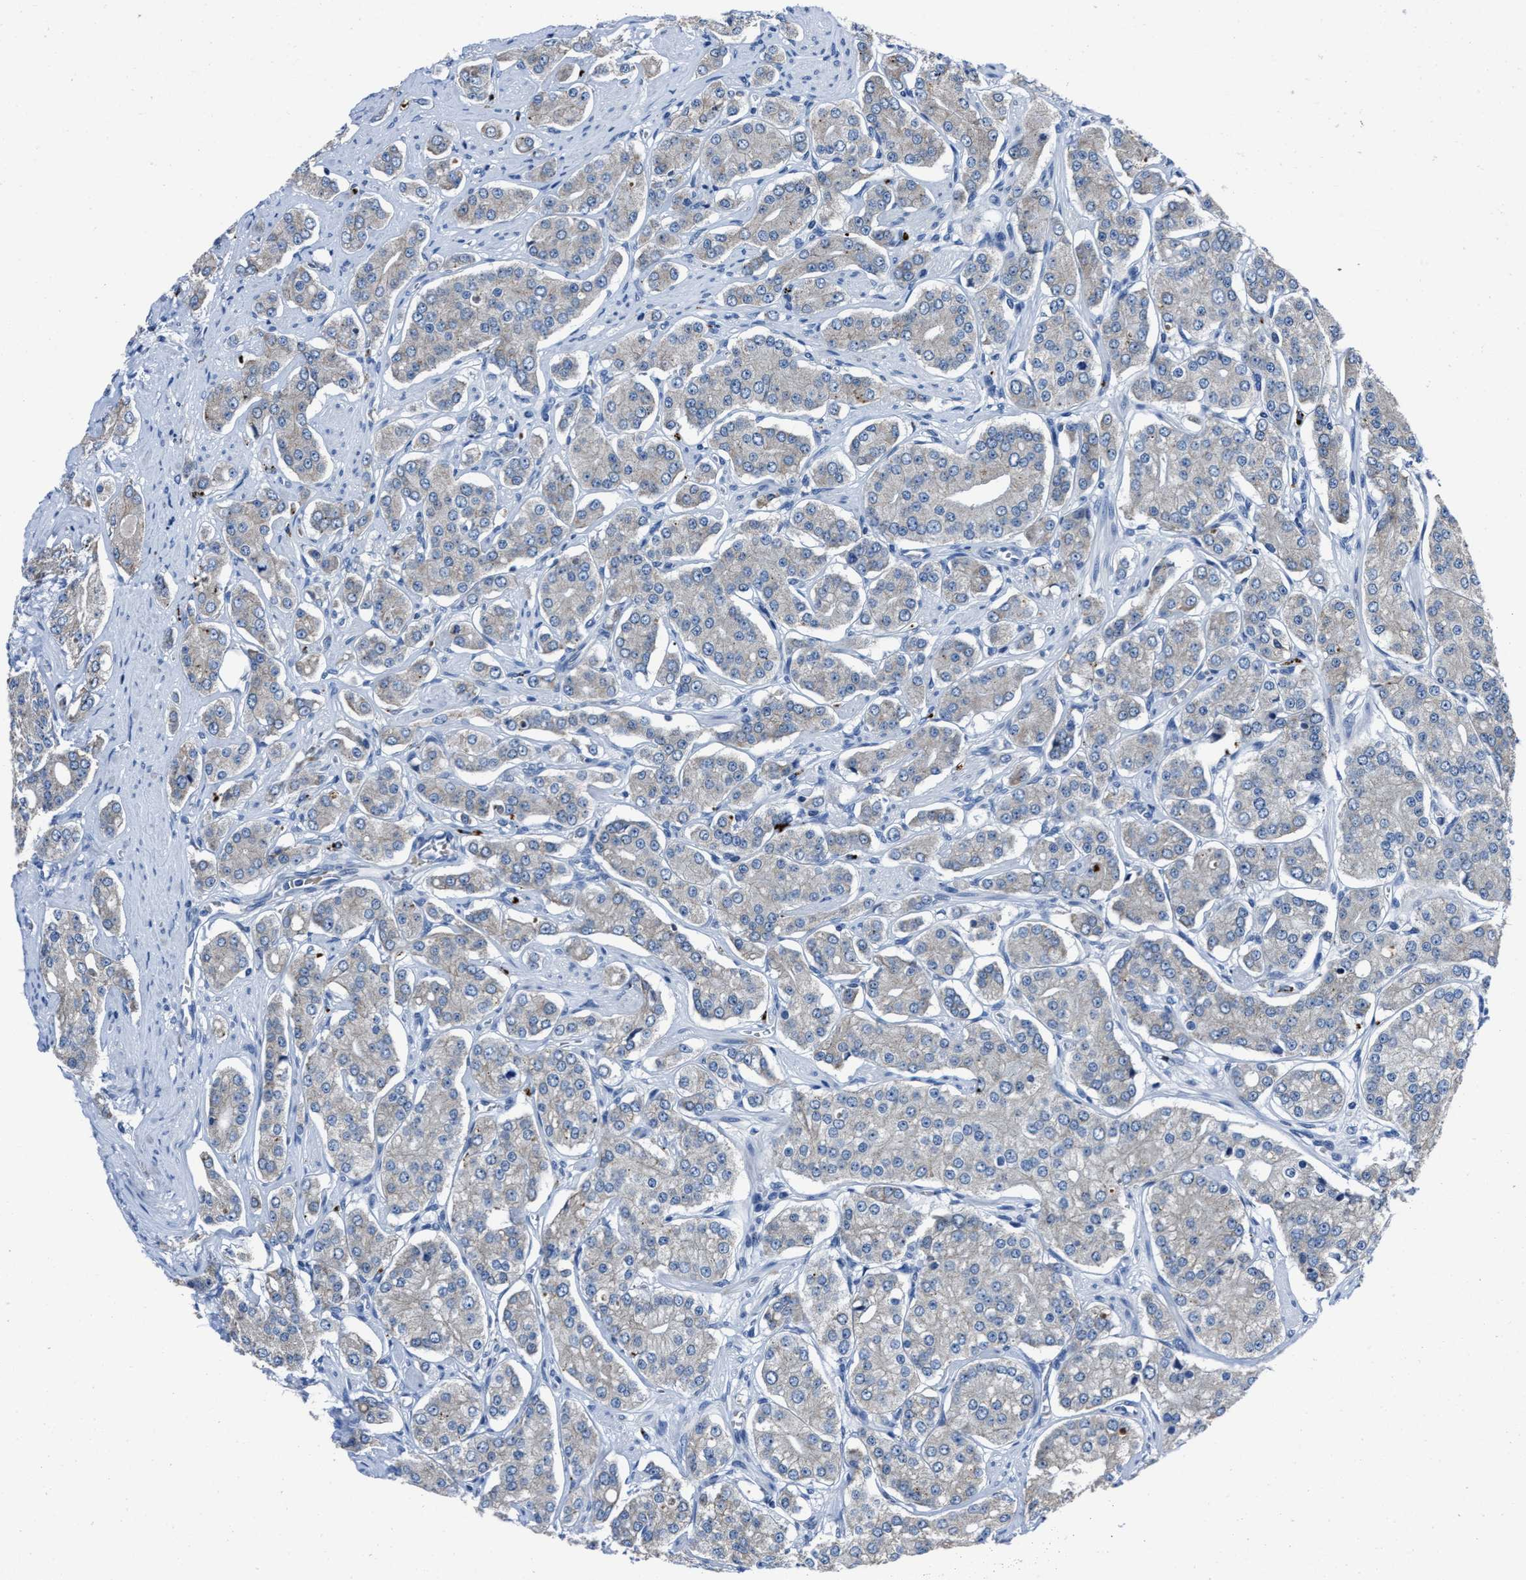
{"staining": {"intensity": "moderate", "quantity": "25%-75%", "location": "cytoplasmic/membranous"}, "tissue": "prostate cancer", "cell_type": "Tumor cells", "image_type": "cancer", "snomed": [{"axis": "morphology", "description": "Adenocarcinoma, Low grade"}, {"axis": "topography", "description": "Prostate"}], "caption": "Immunohistochemical staining of human adenocarcinoma (low-grade) (prostate) reveals medium levels of moderate cytoplasmic/membranous protein positivity in about 25%-75% of tumor cells.", "gene": "GHITM", "patient": {"sex": "male", "age": 69}}